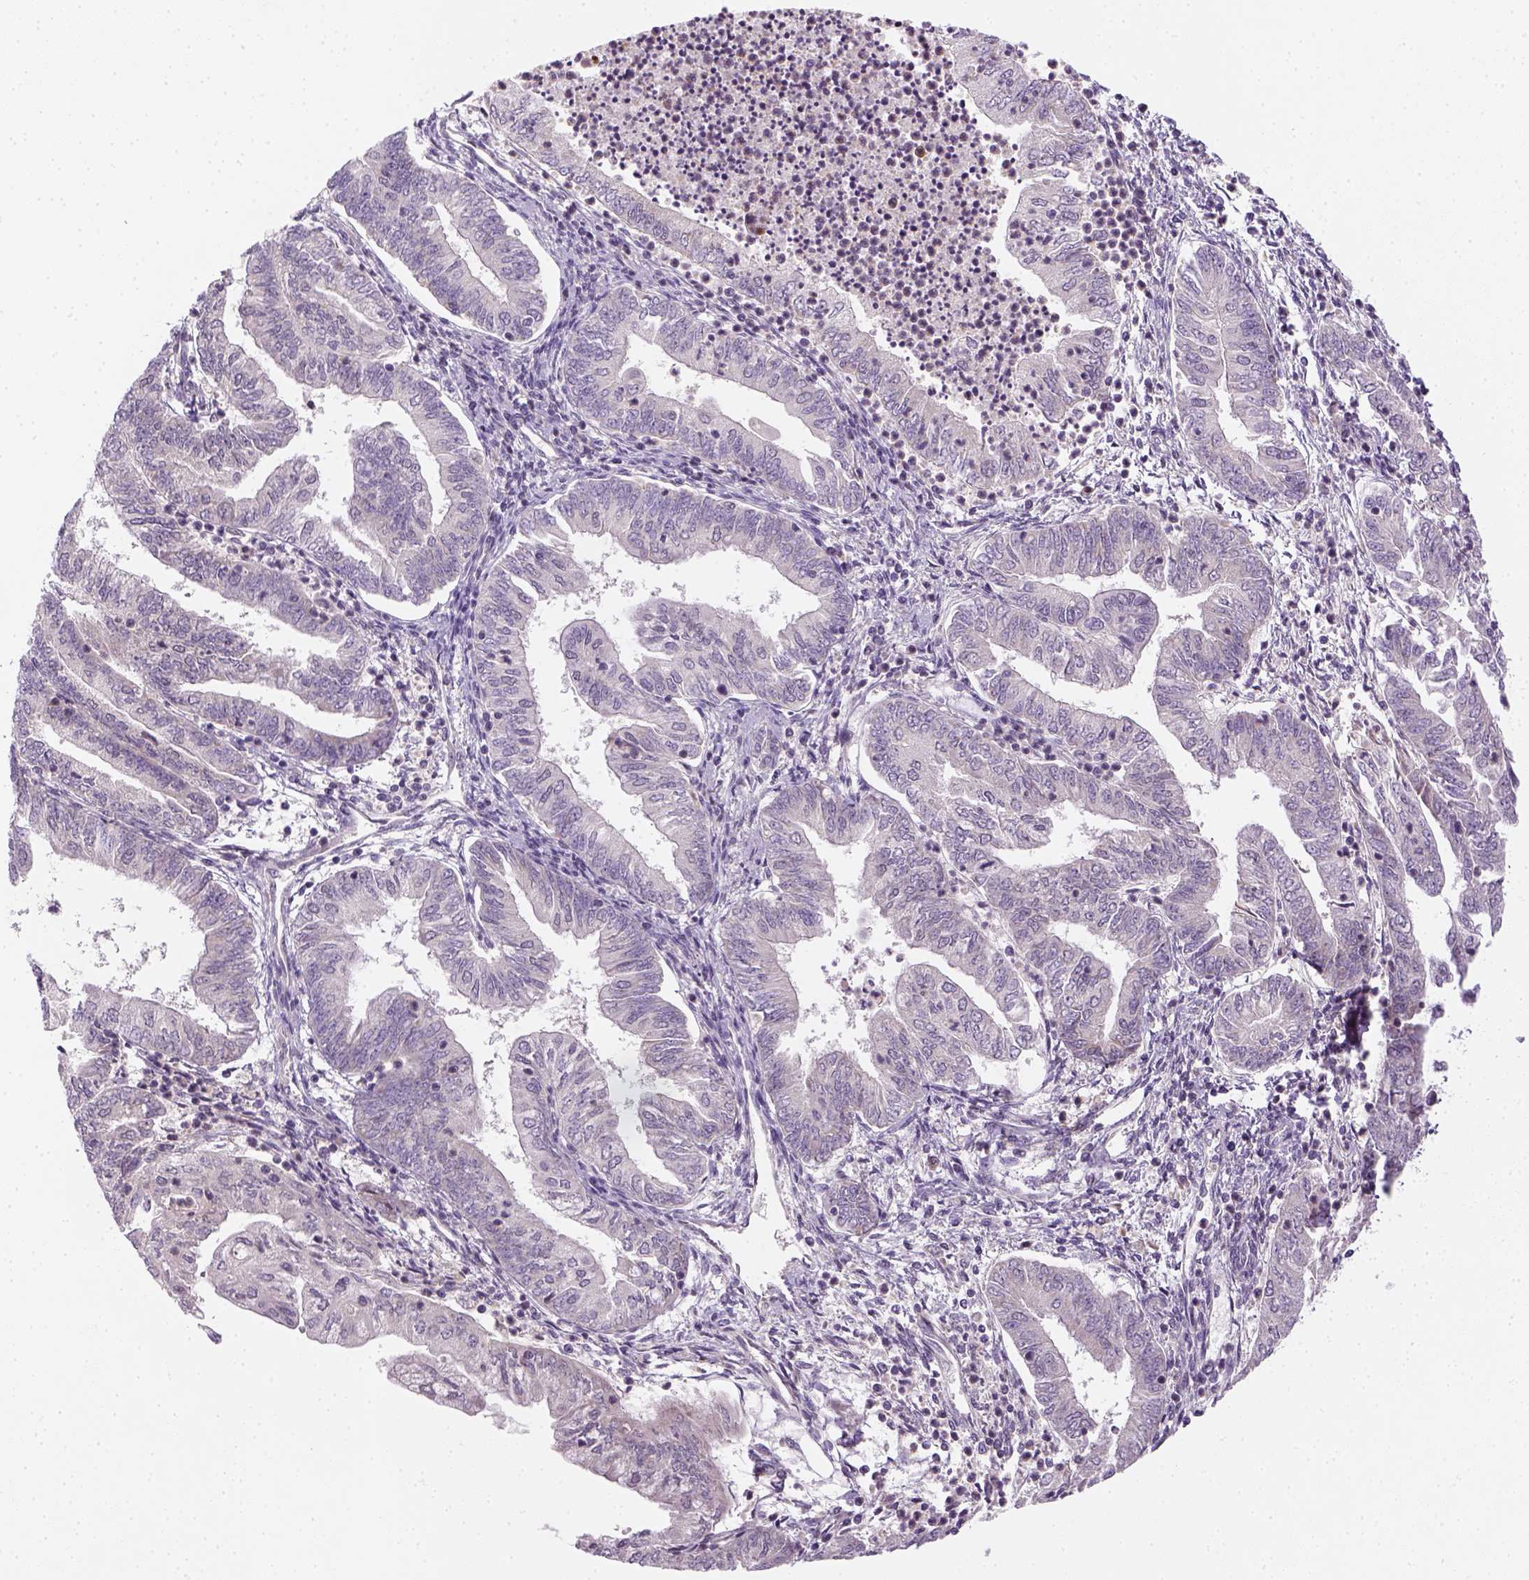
{"staining": {"intensity": "negative", "quantity": "none", "location": "none"}, "tissue": "endometrial cancer", "cell_type": "Tumor cells", "image_type": "cancer", "snomed": [{"axis": "morphology", "description": "Adenocarcinoma, NOS"}, {"axis": "topography", "description": "Endometrium"}], "caption": "Immunohistochemistry (IHC) photomicrograph of adenocarcinoma (endometrial) stained for a protein (brown), which displays no expression in tumor cells.", "gene": "MAGEB3", "patient": {"sex": "female", "age": 55}}